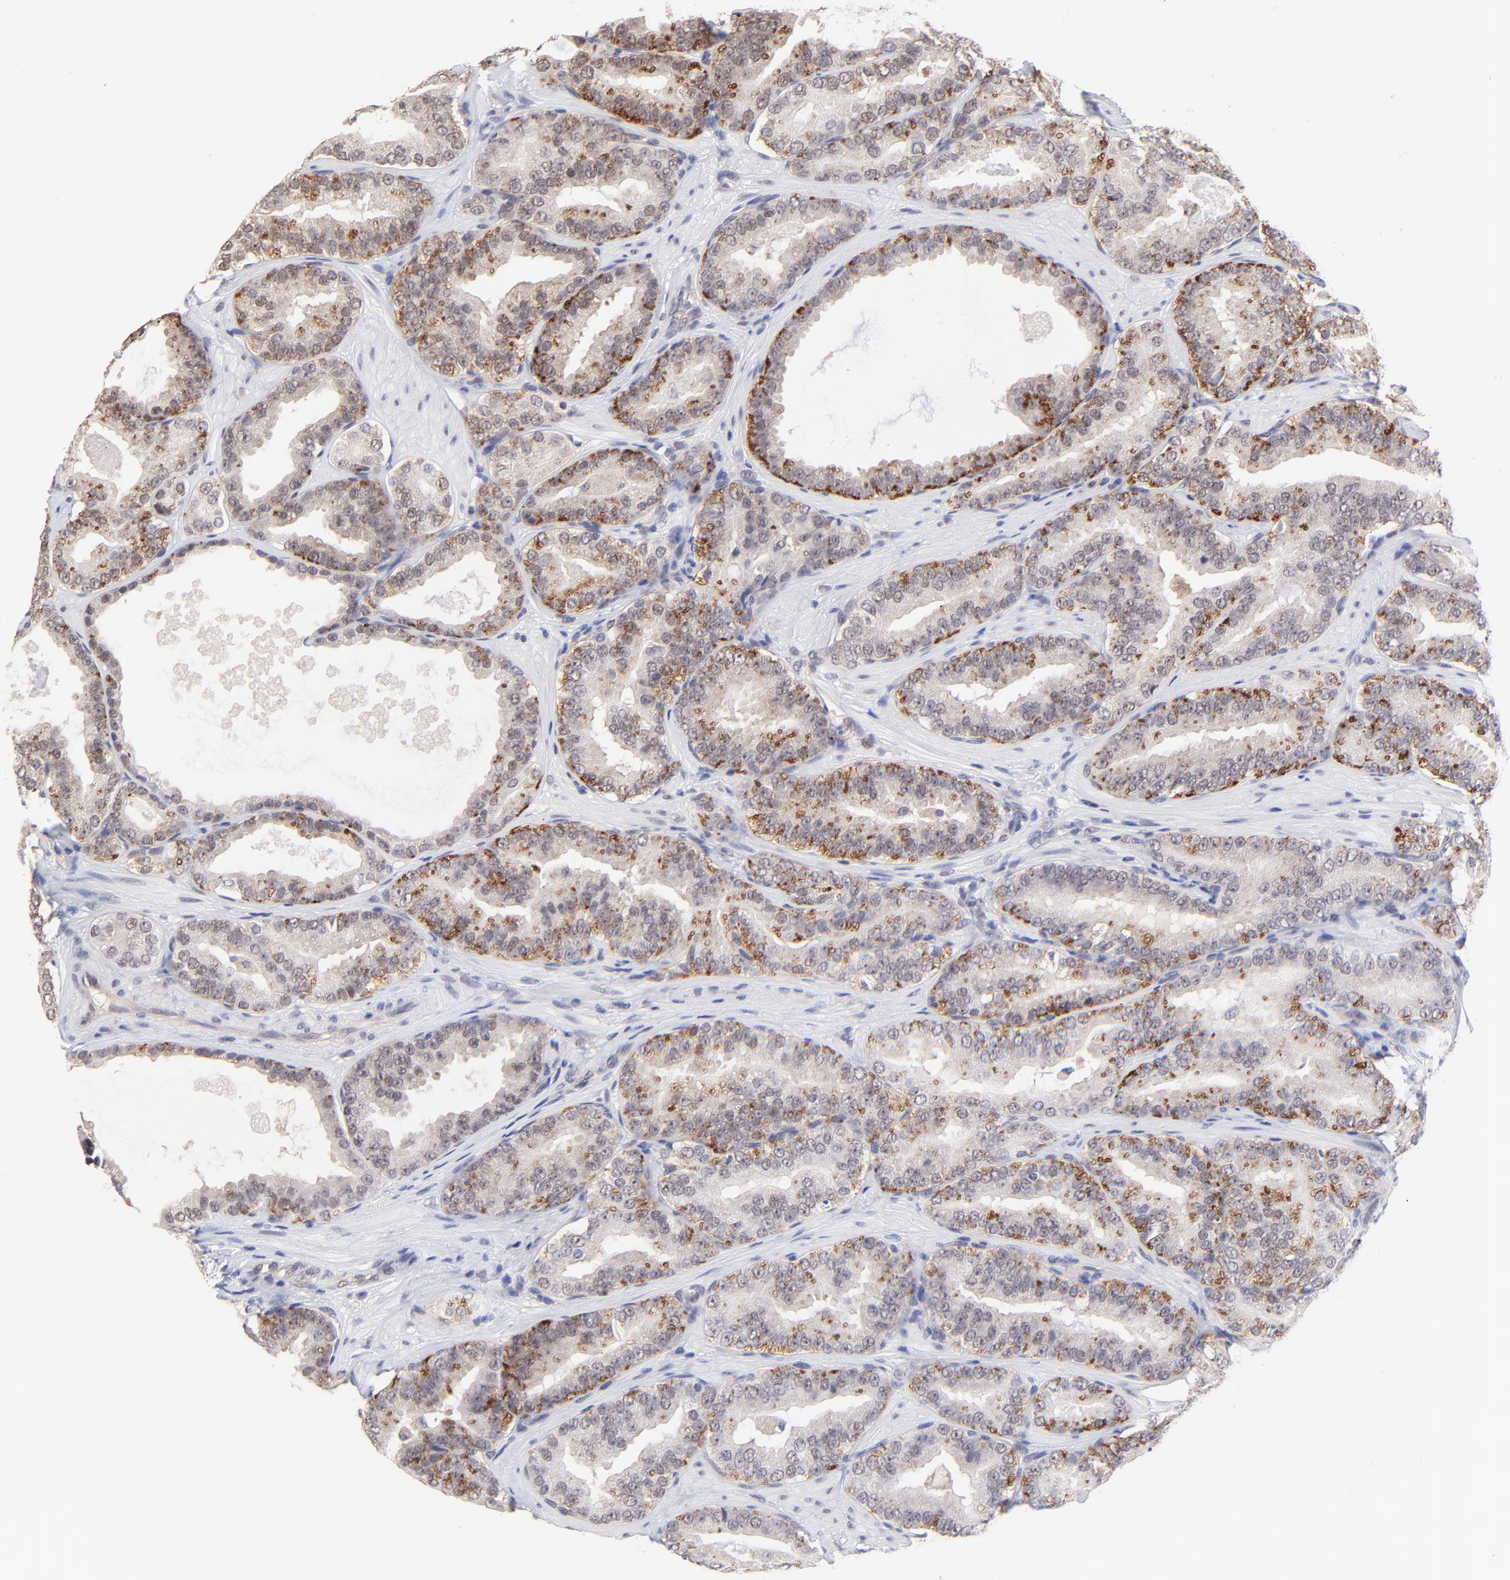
{"staining": {"intensity": "moderate", "quantity": ">75%", "location": "cytoplasmic/membranous"}, "tissue": "prostate cancer", "cell_type": "Tumor cells", "image_type": "cancer", "snomed": [{"axis": "morphology", "description": "Adenocarcinoma, Low grade"}, {"axis": "topography", "description": "Prostate"}], "caption": "IHC (DAB (3,3'-diaminobenzidine)) staining of prostate cancer (low-grade adenocarcinoma) demonstrates moderate cytoplasmic/membranous protein positivity in approximately >75% of tumor cells.", "gene": "ZNF747", "patient": {"sex": "male", "age": 59}}